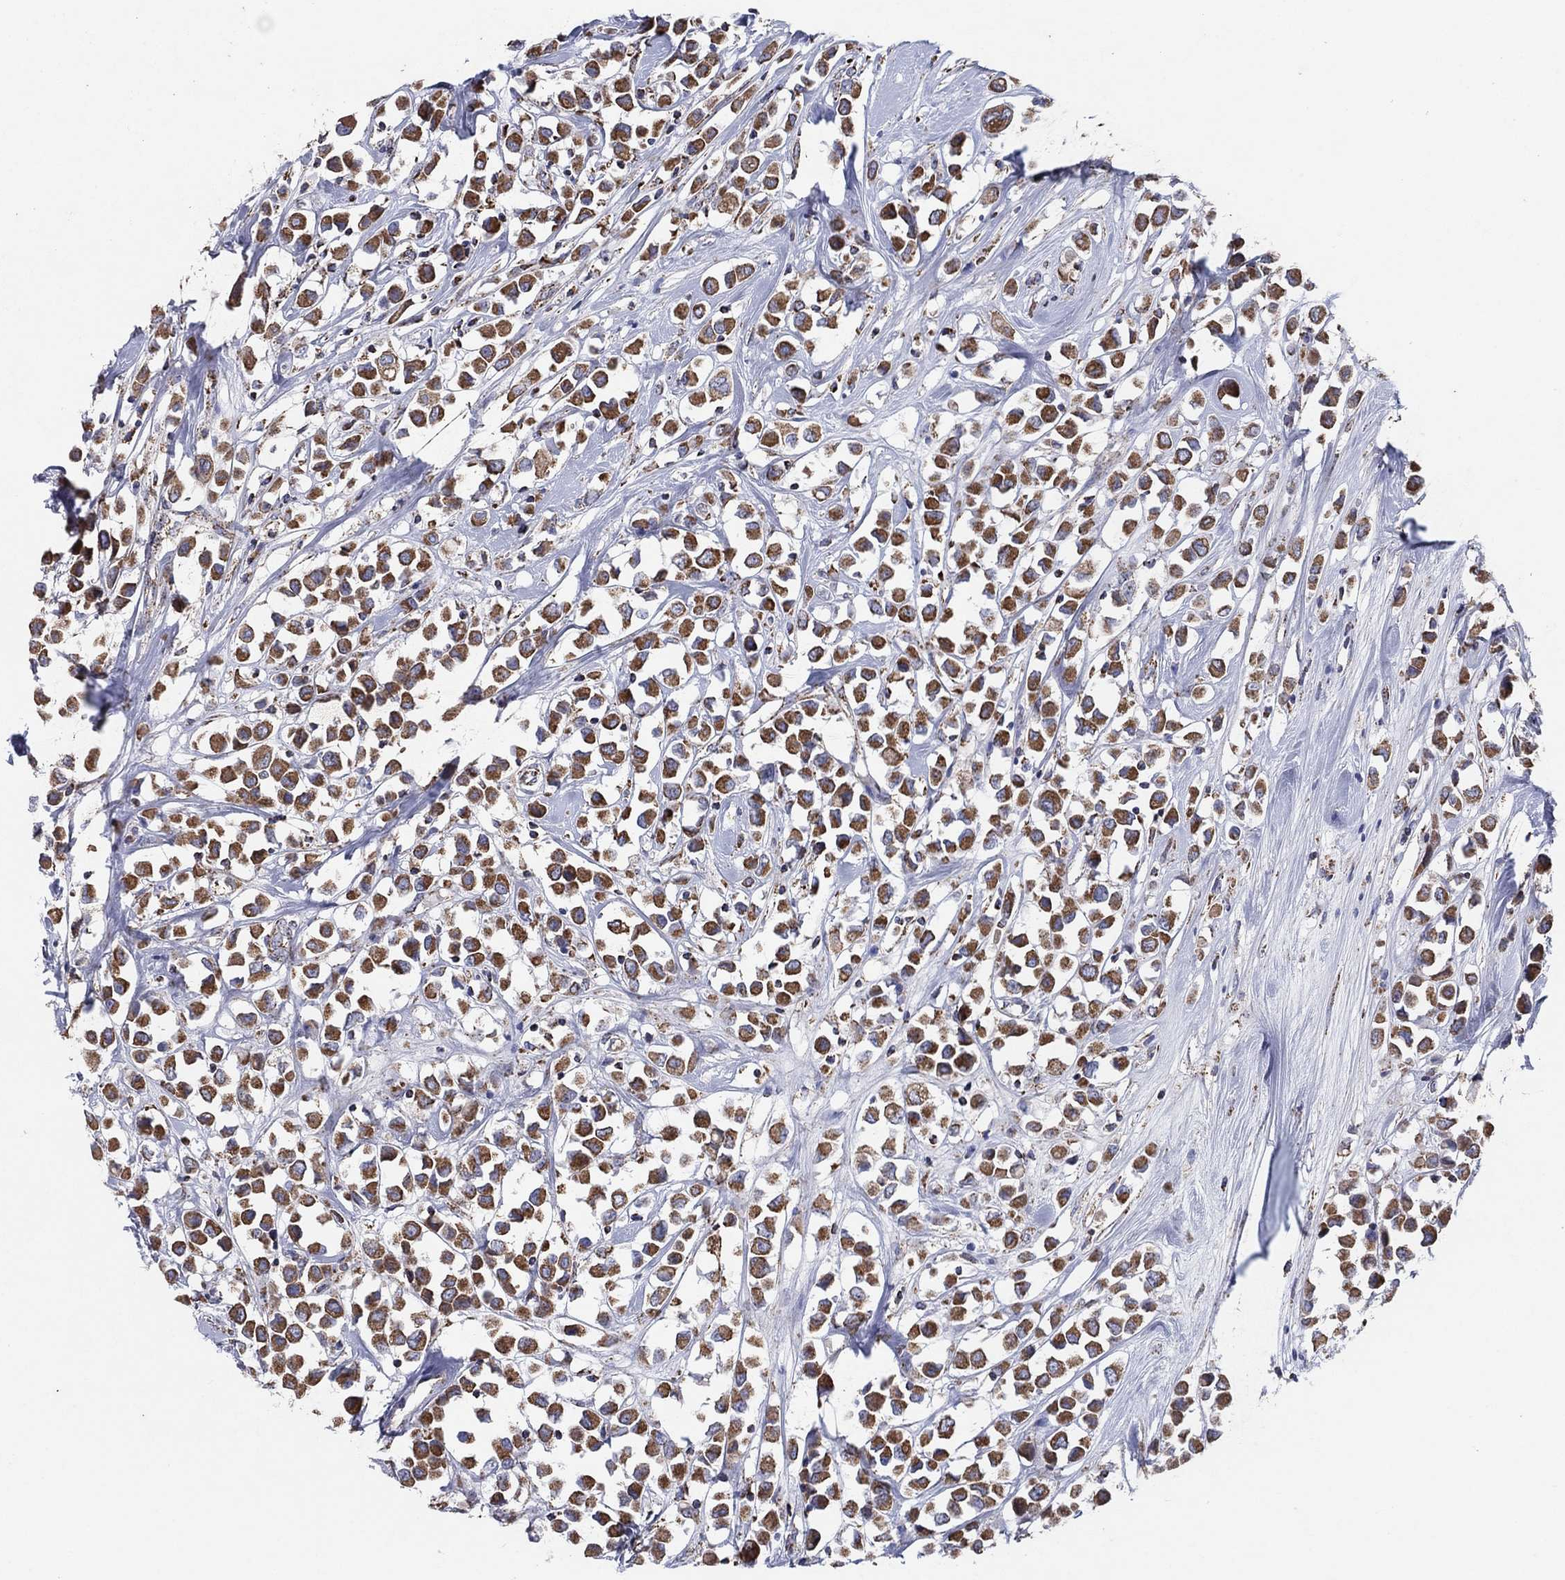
{"staining": {"intensity": "strong", "quantity": ">75%", "location": "cytoplasmic/membranous"}, "tissue": "breast cancer", "cell_type": "Tumor cells", "image_type": "cancer", "snomed": [{"axis": "morphology", "description": "Duct carcinoma"}, {"axis": "topography", "description": "Breast"}], "caption": "This is a photomicrograph of immunohistochemistry staining of breast cancer, which shows strong staining in the cytoplasmic/membranous of tumor cells.", "gene": "C9orf85", "patient": {"sex": "female", "age": 61}}